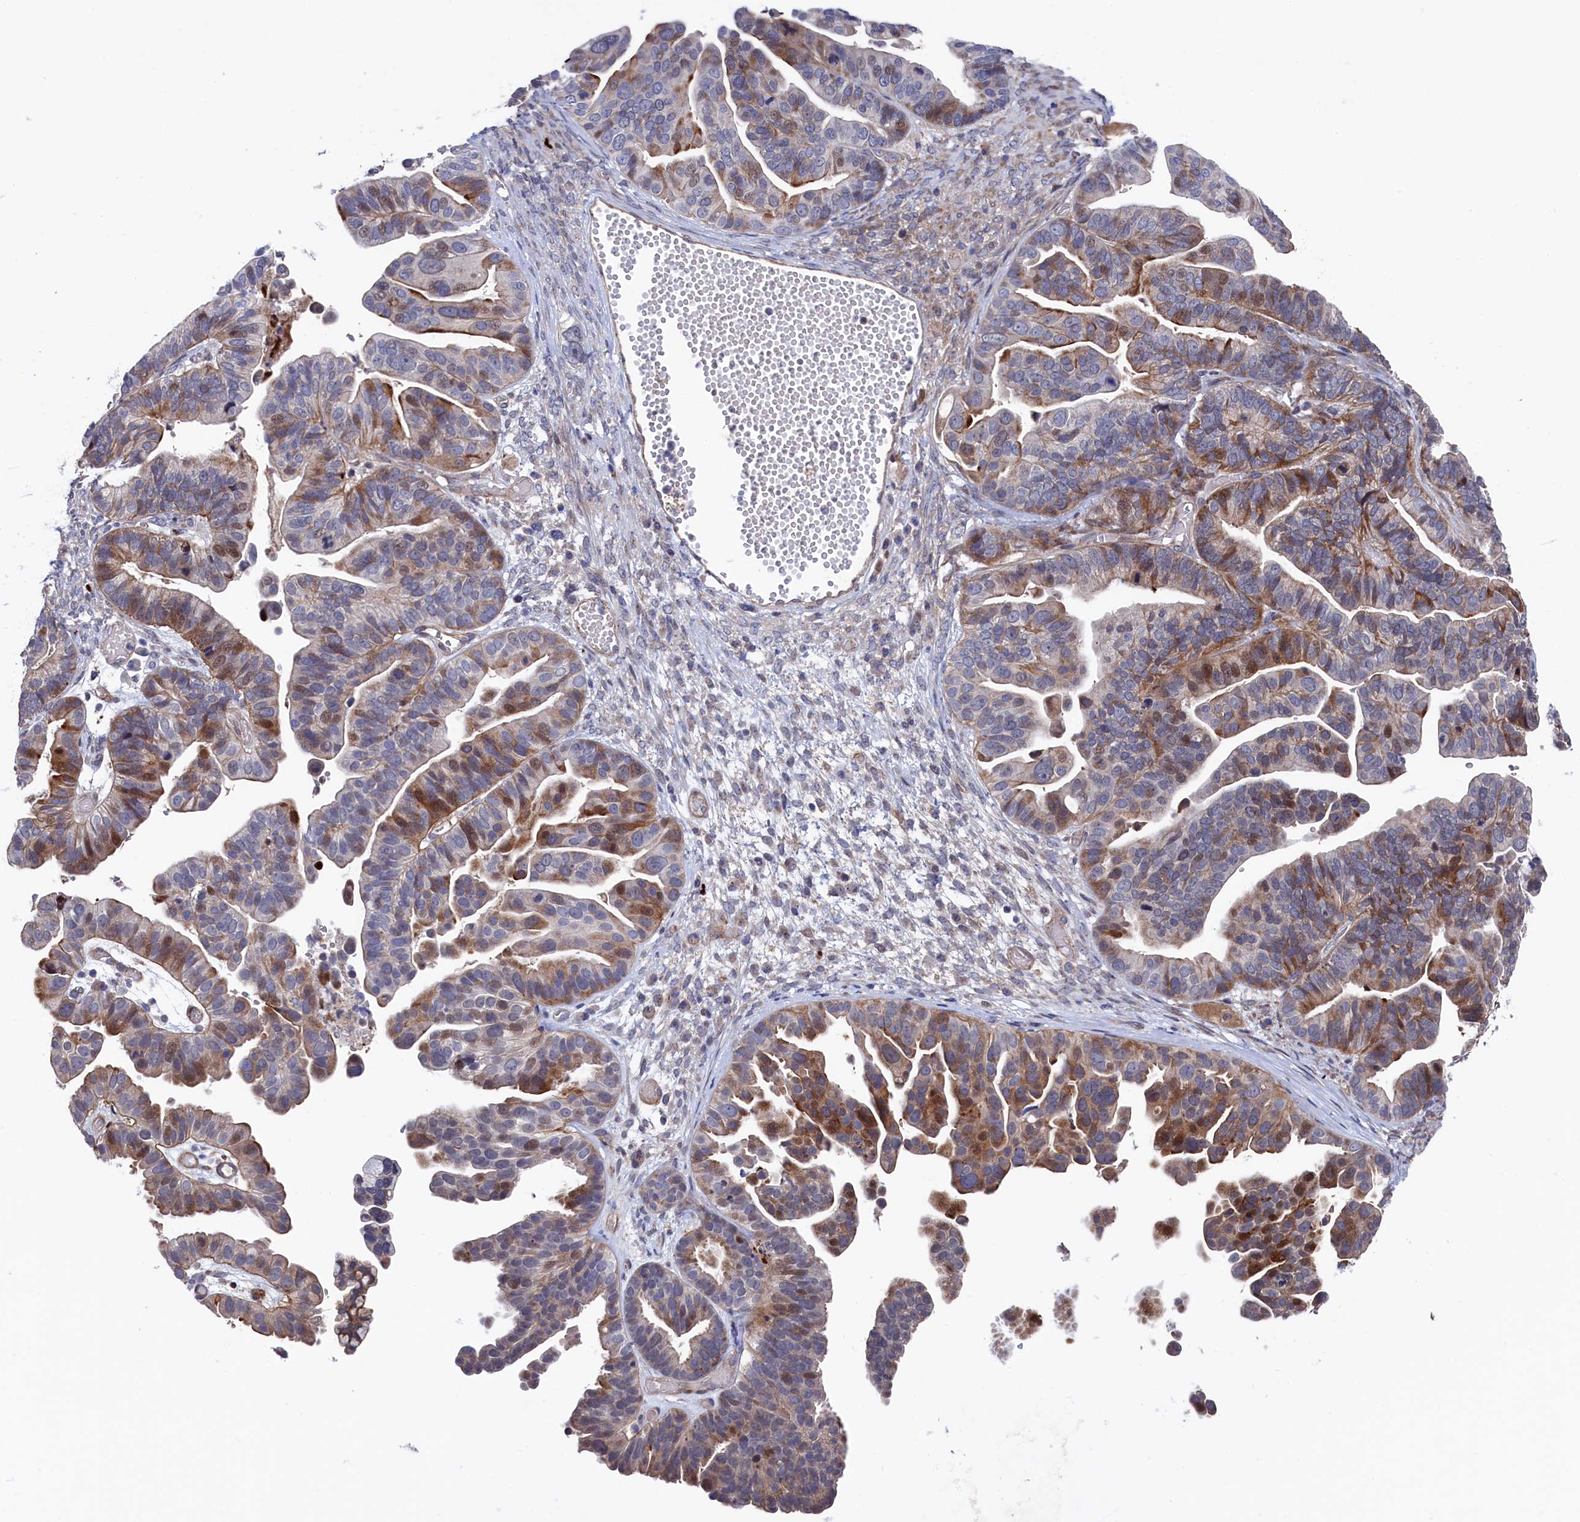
{"staining": {"intensity": "moderate", "quantity": "25%-75%", "location": "cytoplasmic/membranous"}, "tissue": "ovarian cancer", "cell_type": "Tumor cells", "image_type": "cancer", "snomed": [{"axis": "morphology", "description": "Cystadenocarcinoma, serous, NOS"}, {"axis": "topography", "description": "Ovary"}], "caption": "Ovarian serous cystadenocarcinoma stained with DAB (3,3'-diaminobenzidine) IHC shows medium levels of moderate cytoplasmic/membranous expression in about 25%-75% of tumor cells.", "gene": "ZNF891", "patient": {"sex": "female", "age": 56}}